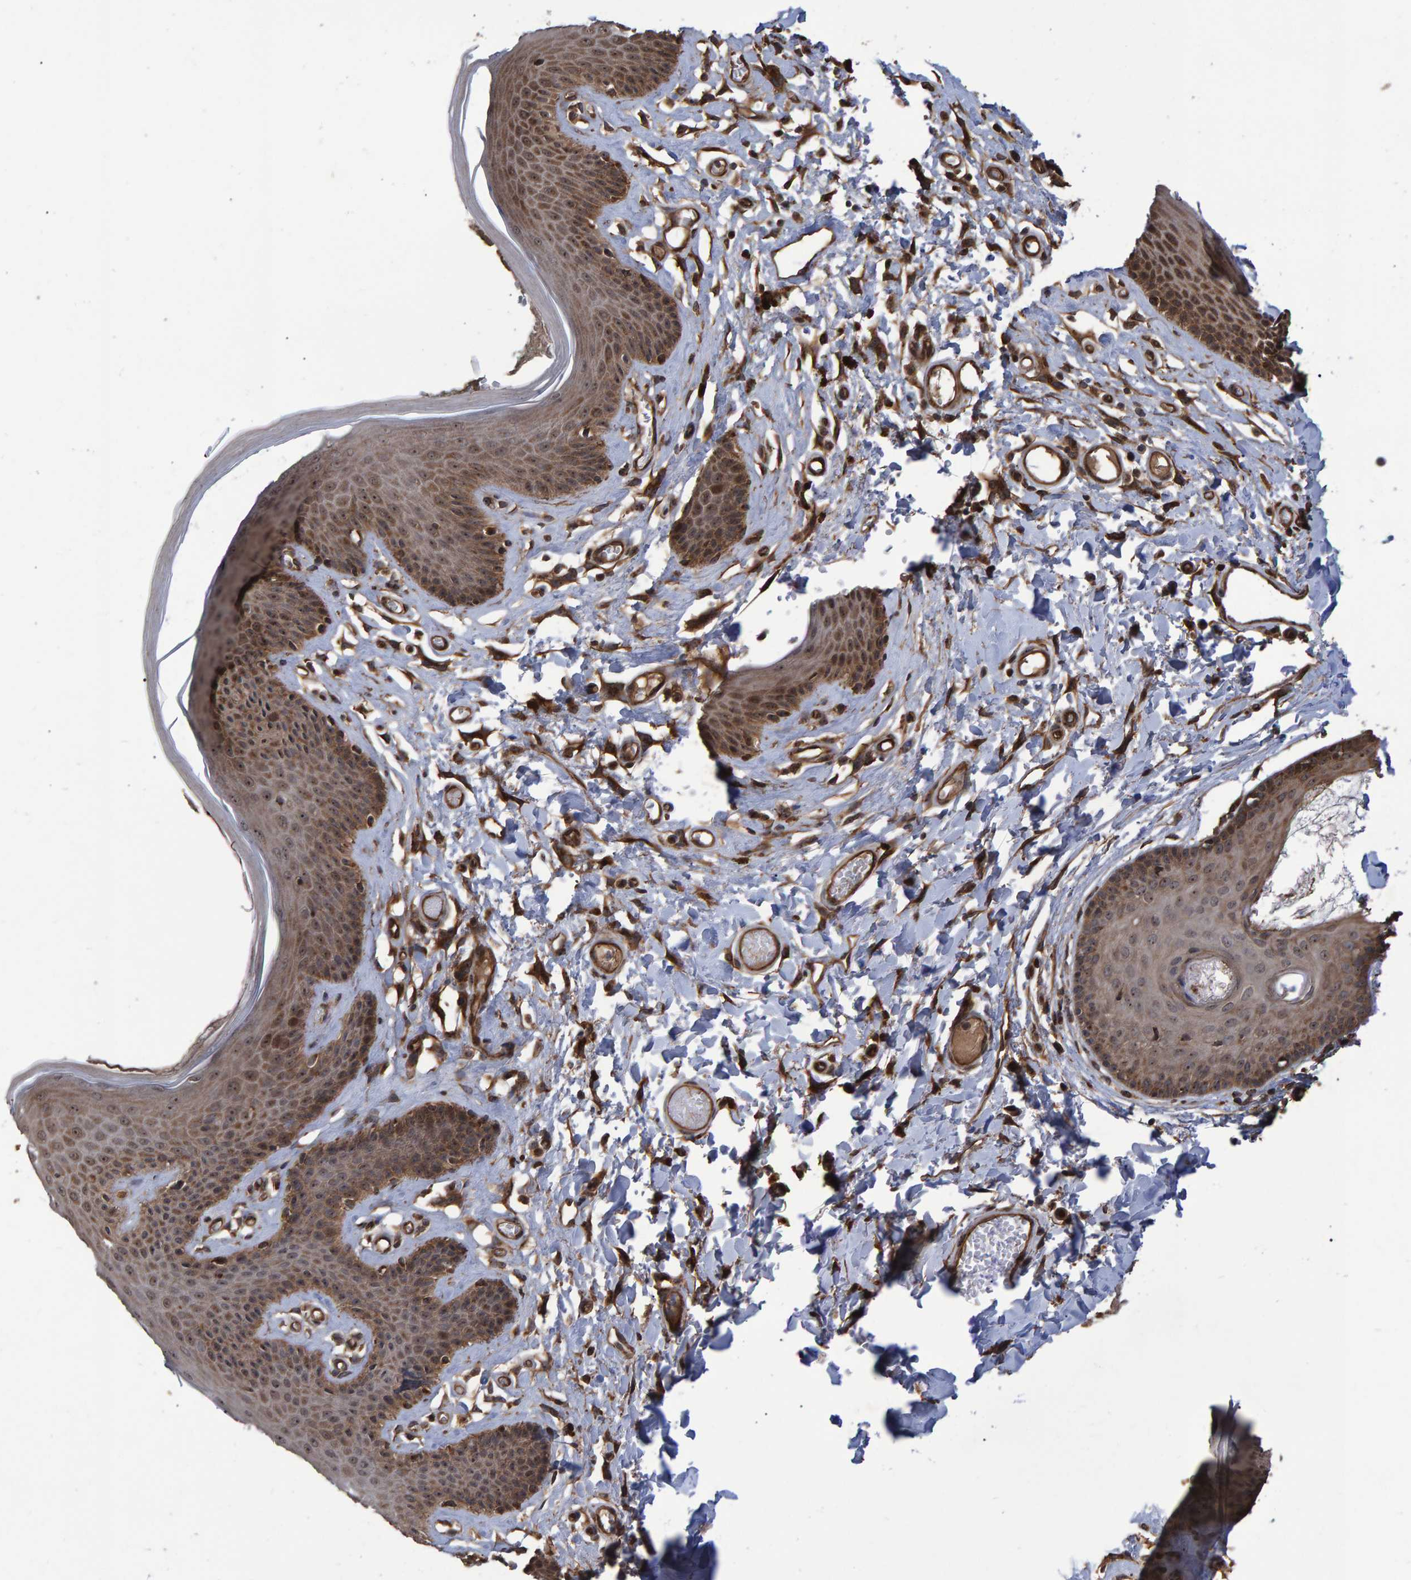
{"staining": {"intensity": "moderate", "quantity": ">75%", "location": "cytoplasmic/membranous,nuclear"}, "tissue": "skin", "cell_type": "Epidermal cells", "image_type": "normal", "snomed": [{"axis": "morphology", "description": "Normal tissue, NOS"}, {"axis": "topography", "description": "Vulva"}], "caption": "A high-resolution photomicrograph shows immunohistochemistry (IHC) staining of benign skin, which shows moderate cytoplasmic/membranous,nuclear staining in approximately >75% of epidermal cells. (DAB (3,3'-diaminobenzidine) IHC, brown staining for protein, blue staining for nuclei).", "gene": "TRIM68", "patient": {"sex": "female", "age": 73}}